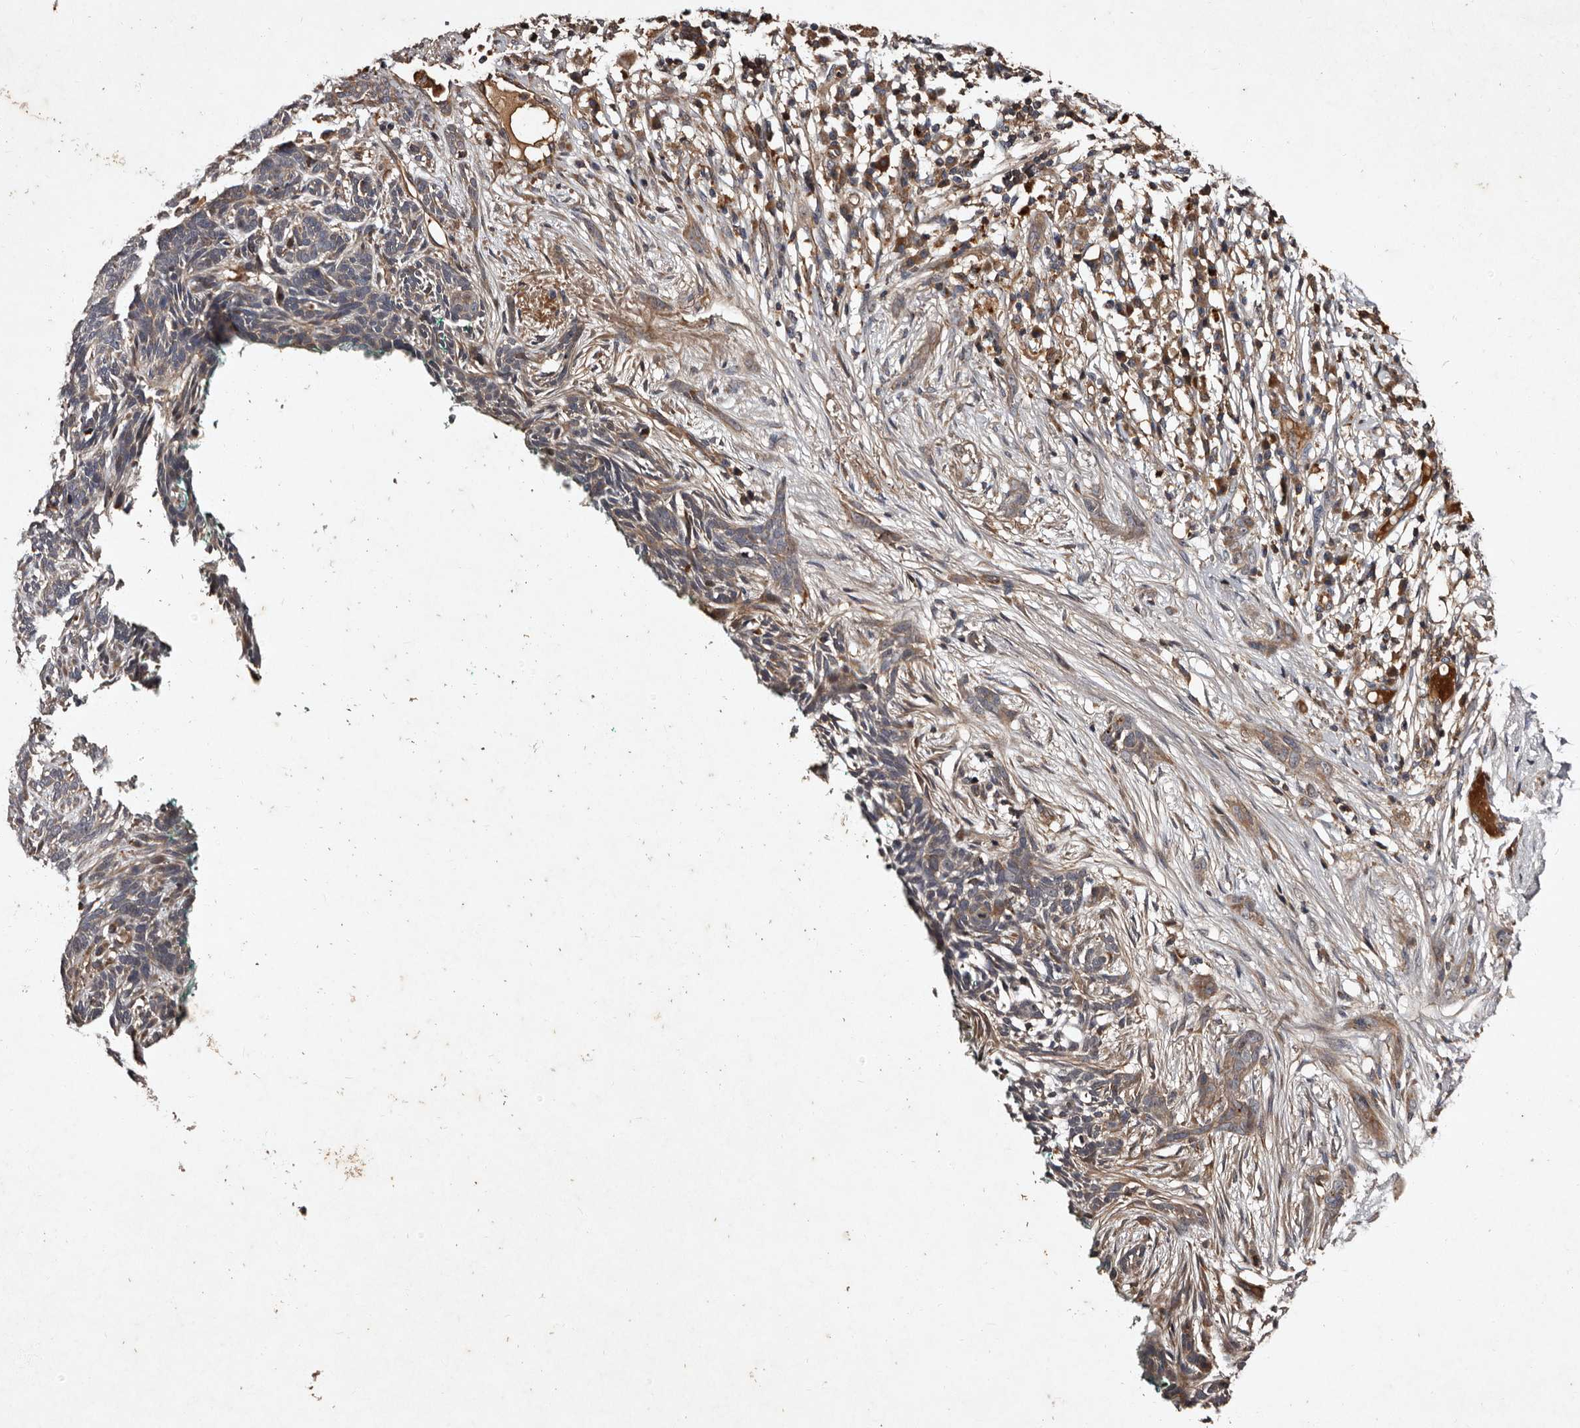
{"staining": {"intensity": "weak", "quantity": "25%-75%", "location": "cytoplasmic/membranous"}, "tissue": "skin cancer", "cell_type": "Tumor cells", "image_type": "cancer", "snomed": [{"axis": "morphology", "description": "Basal cell carcinoma"}, {"axis": "morphology", "description": "Adnexal tumor, benign"}, {"axis": "topography", "description": "Skin"}], "caption": "Immunohistochemistry of skin benign adnexal tumor demonstrates low levels of weak cytoplasmic/membranous staining in about 25%-75% of tumor cells.", "gene": "PRKD3", "patient": {"sex": "female", "age": 42}}